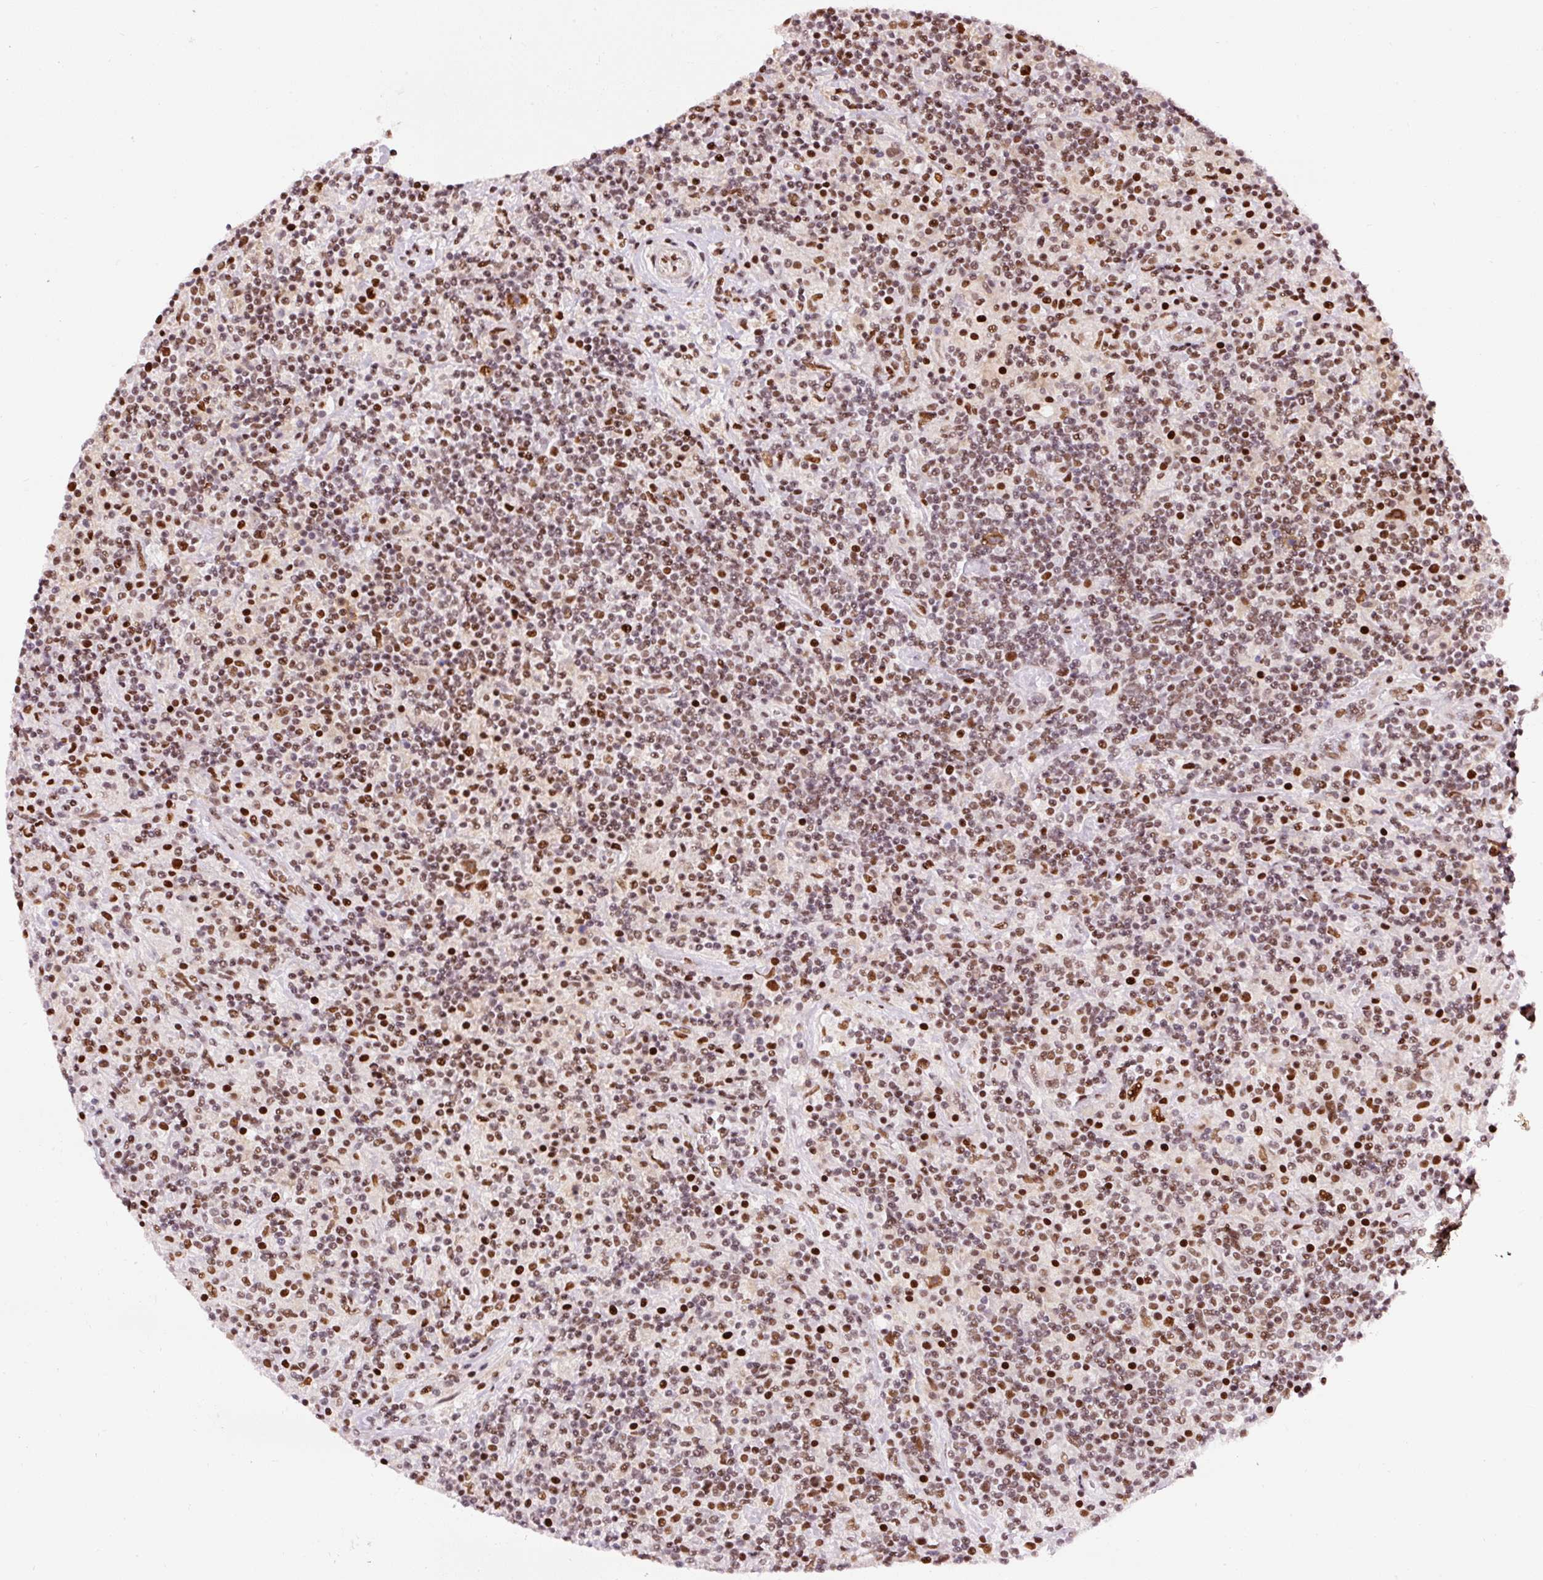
{"staining": {"intensity": "moderate", "quantity": ">75%", "location": "nuclear"}, "tissue": "lymphoma", "cell_type": "Tumor cells", "image_type": "cancer", "snomed": [{"axis": "morphology", "description": "Hodgkin's disease, NOS"}, {"axis": "topography", "description": "Lymph node"}], "caption": "High-magnification brightfield microscopy of Hodgkin's disease stained with DAB (brown) and counterstained with hematoxylin (blue). tumor cells exhibit moderate nuclear staining is seen in about>75% of cells.", "gene": "HNRNPC", "patient": {"sex": "male", "age": 70}}